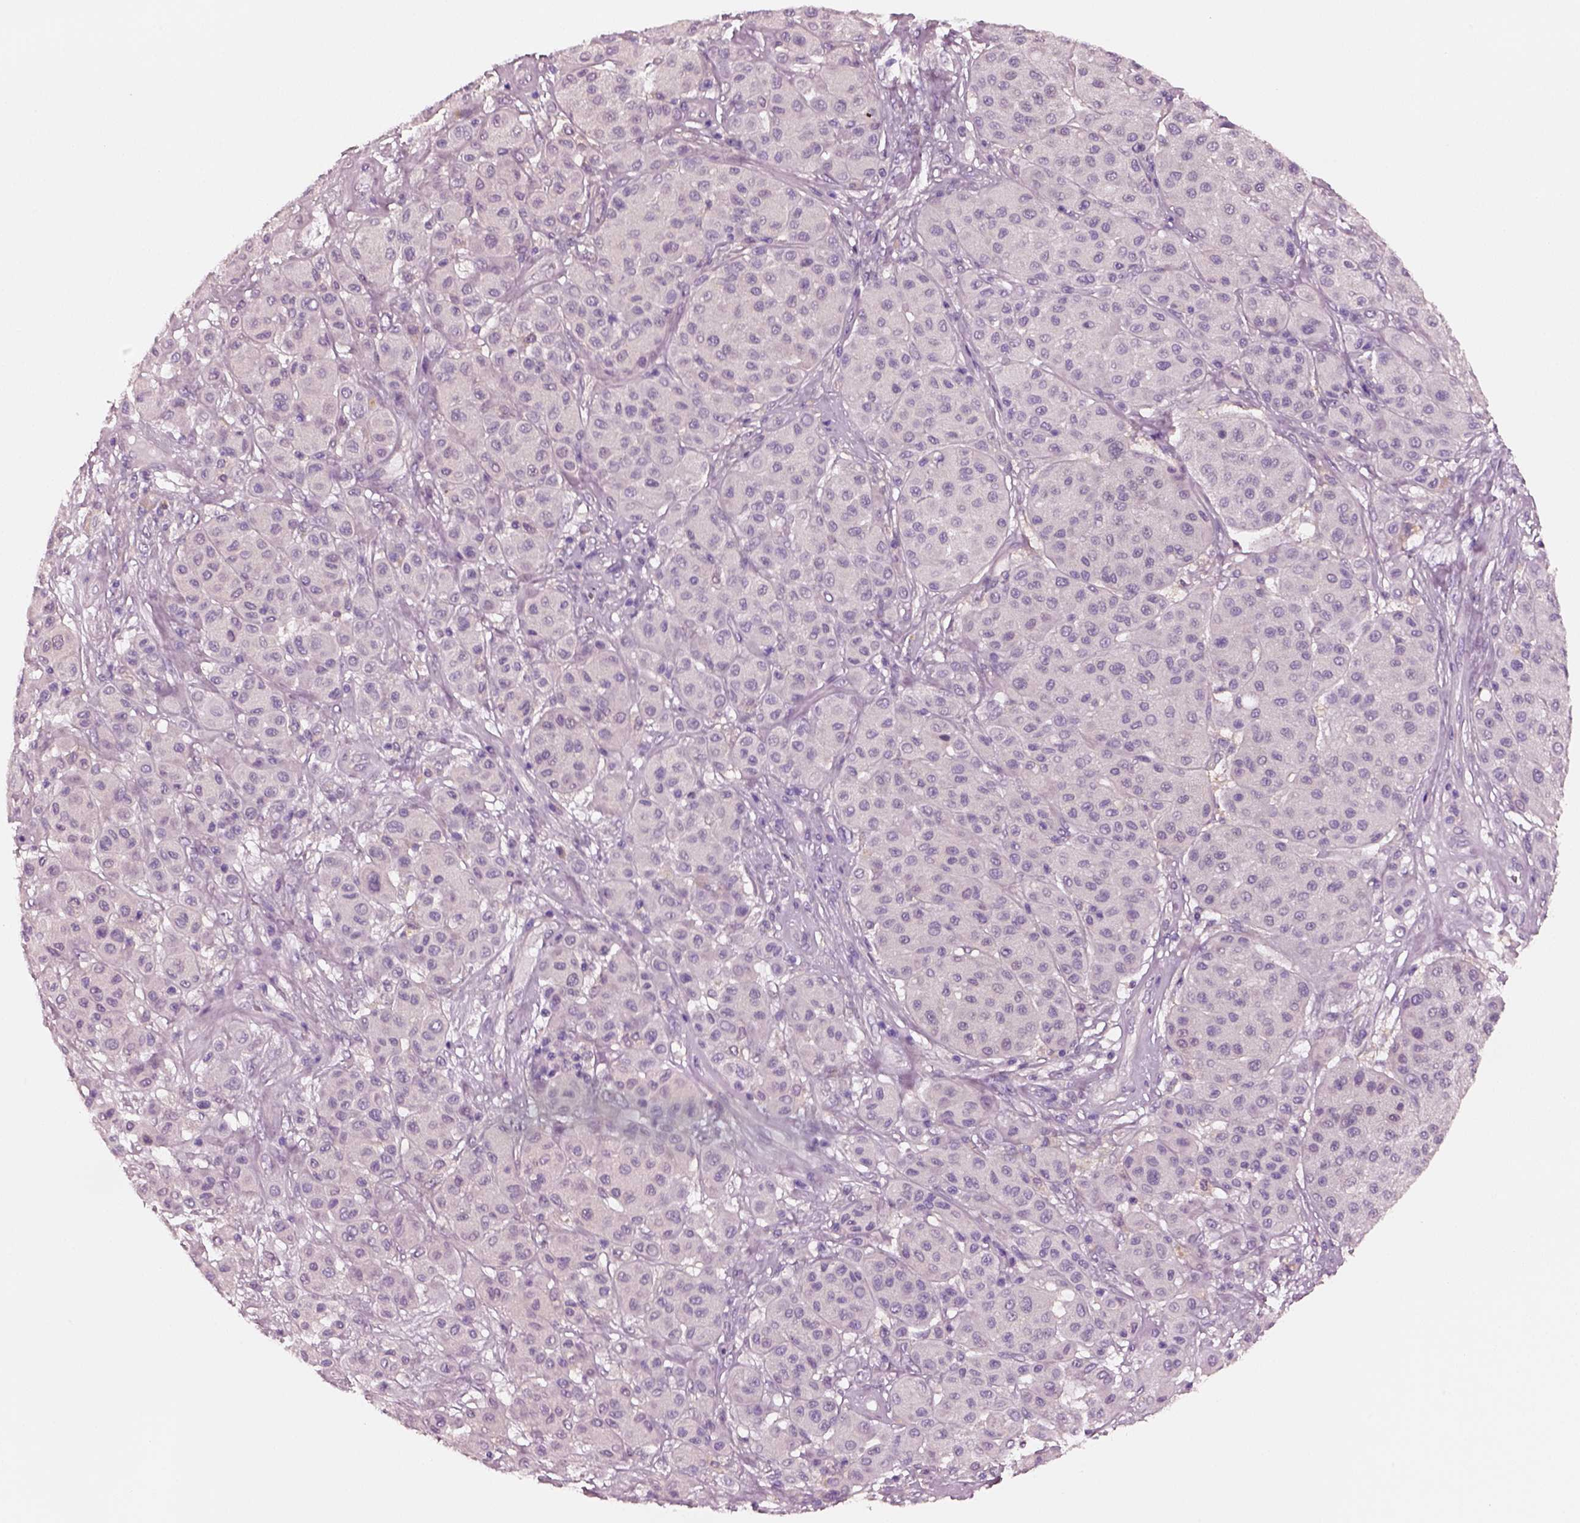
{"staining": {"intensity": "negative", "quantity": "none", "location": "none"}, "tissue": "melanoma", "cell_type": "Tumor cells", "image_type": "cancer", "snomed": [{"axis": "morphology", "description": "Malignant melanoma, Metastatic site"}, {"axis": "topography", "description": "Smooth muscle"}], "caption": "High power microscopy image of an immunohistochemistry (IHC) photomicrograph of melanoma, revealing no significant expression in tumor cells.", "gene": "ELSPBP1", "patient": {"sex": "male", "age": 41}}